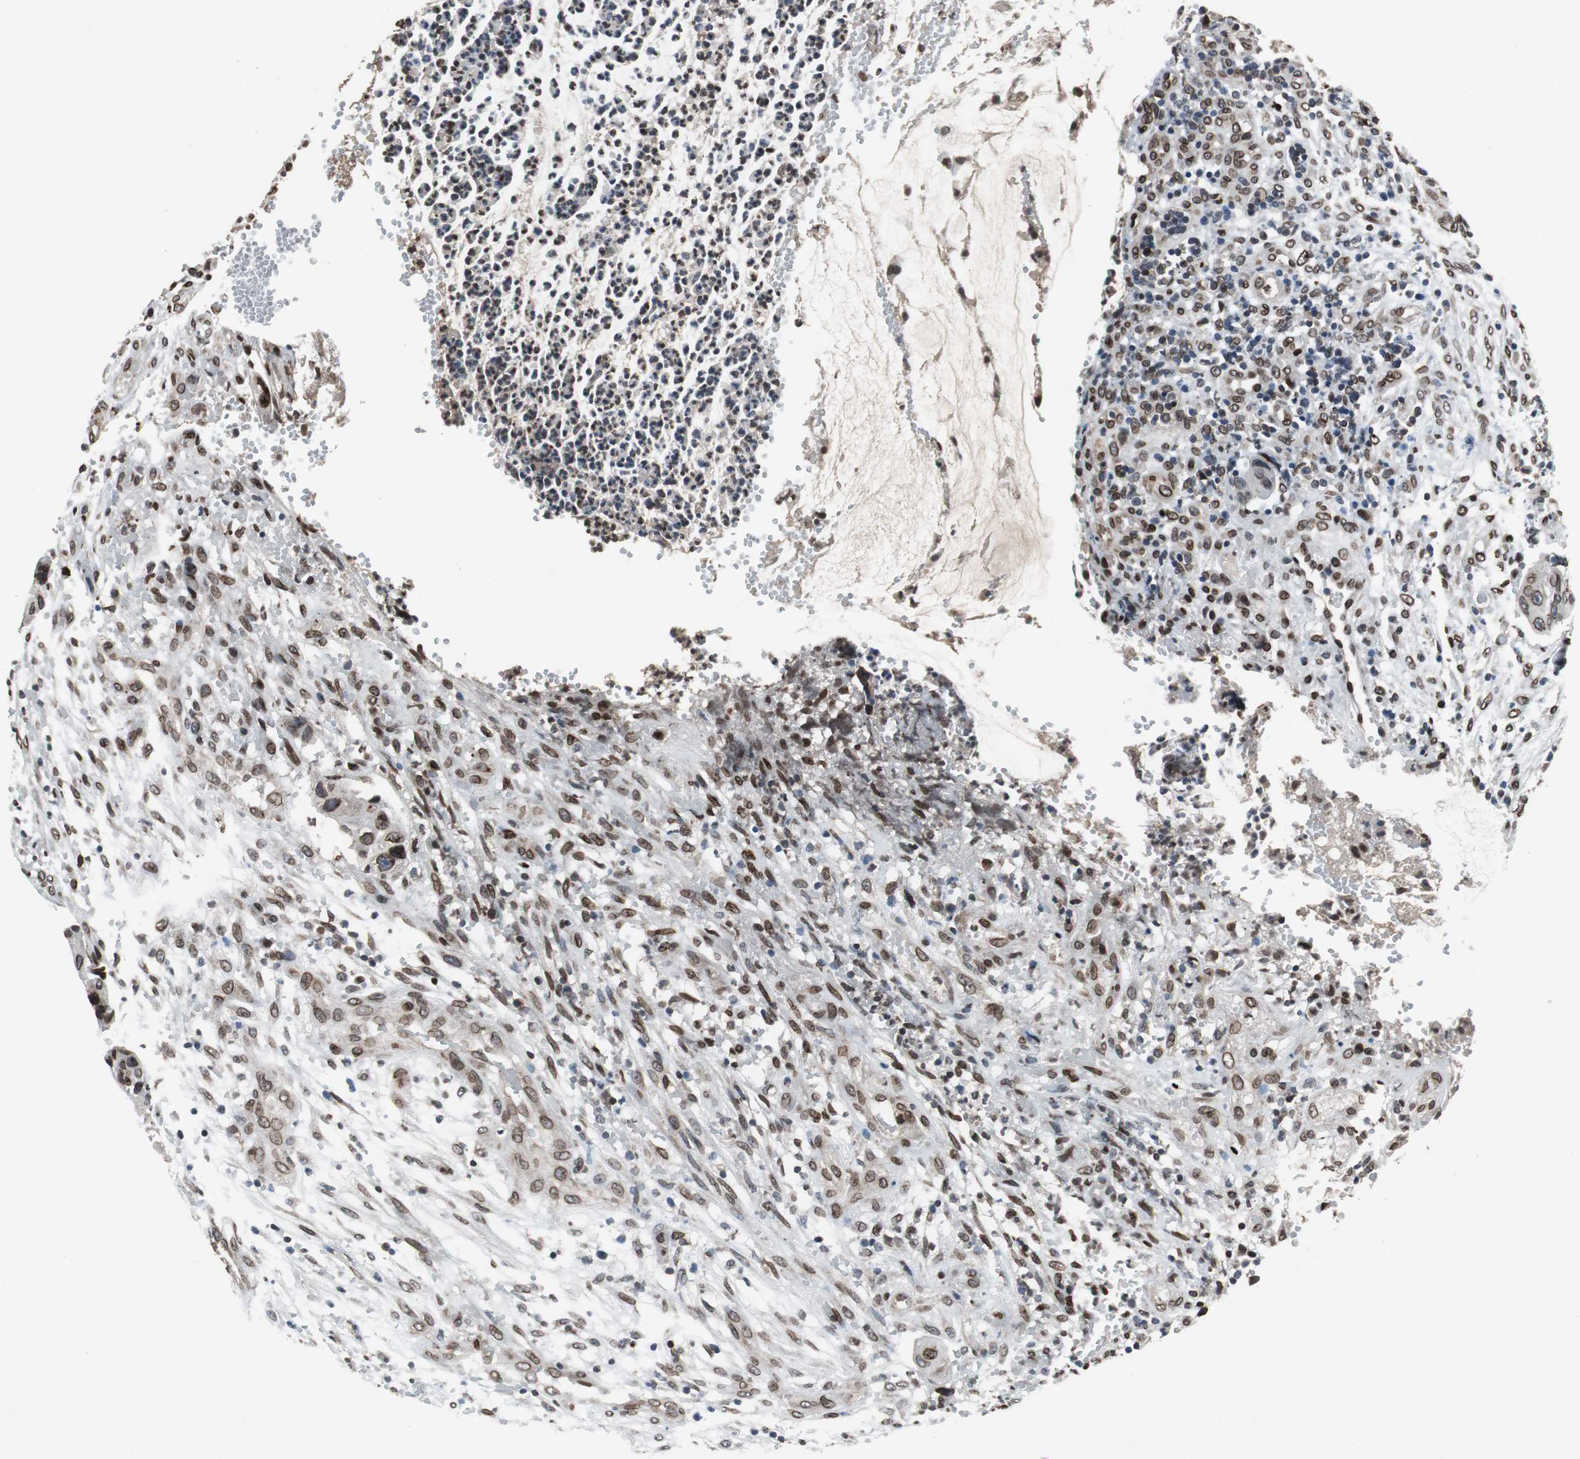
{"staining": {"intensity": "strong", "quantity": ">75%", "location": "cytoplasmic/membranous,nuclear"}, "tissue": "colorectal cancer", "cell_type": "Tumor cells", "image_type": "cancer", "snomed": [{"axis": "morphology", "description": "Adenocarcinoma, NOS"}, {"axis": "topography", "description": "Colon"}], "caption": "Strong cytoplasmic/membranous and nuclear expression is identified in approximately >75% of tumor cells in adenocarcinoma (colorectal).", "gene": "LMNA", "patient": {"sex": "female", "age": 57}}